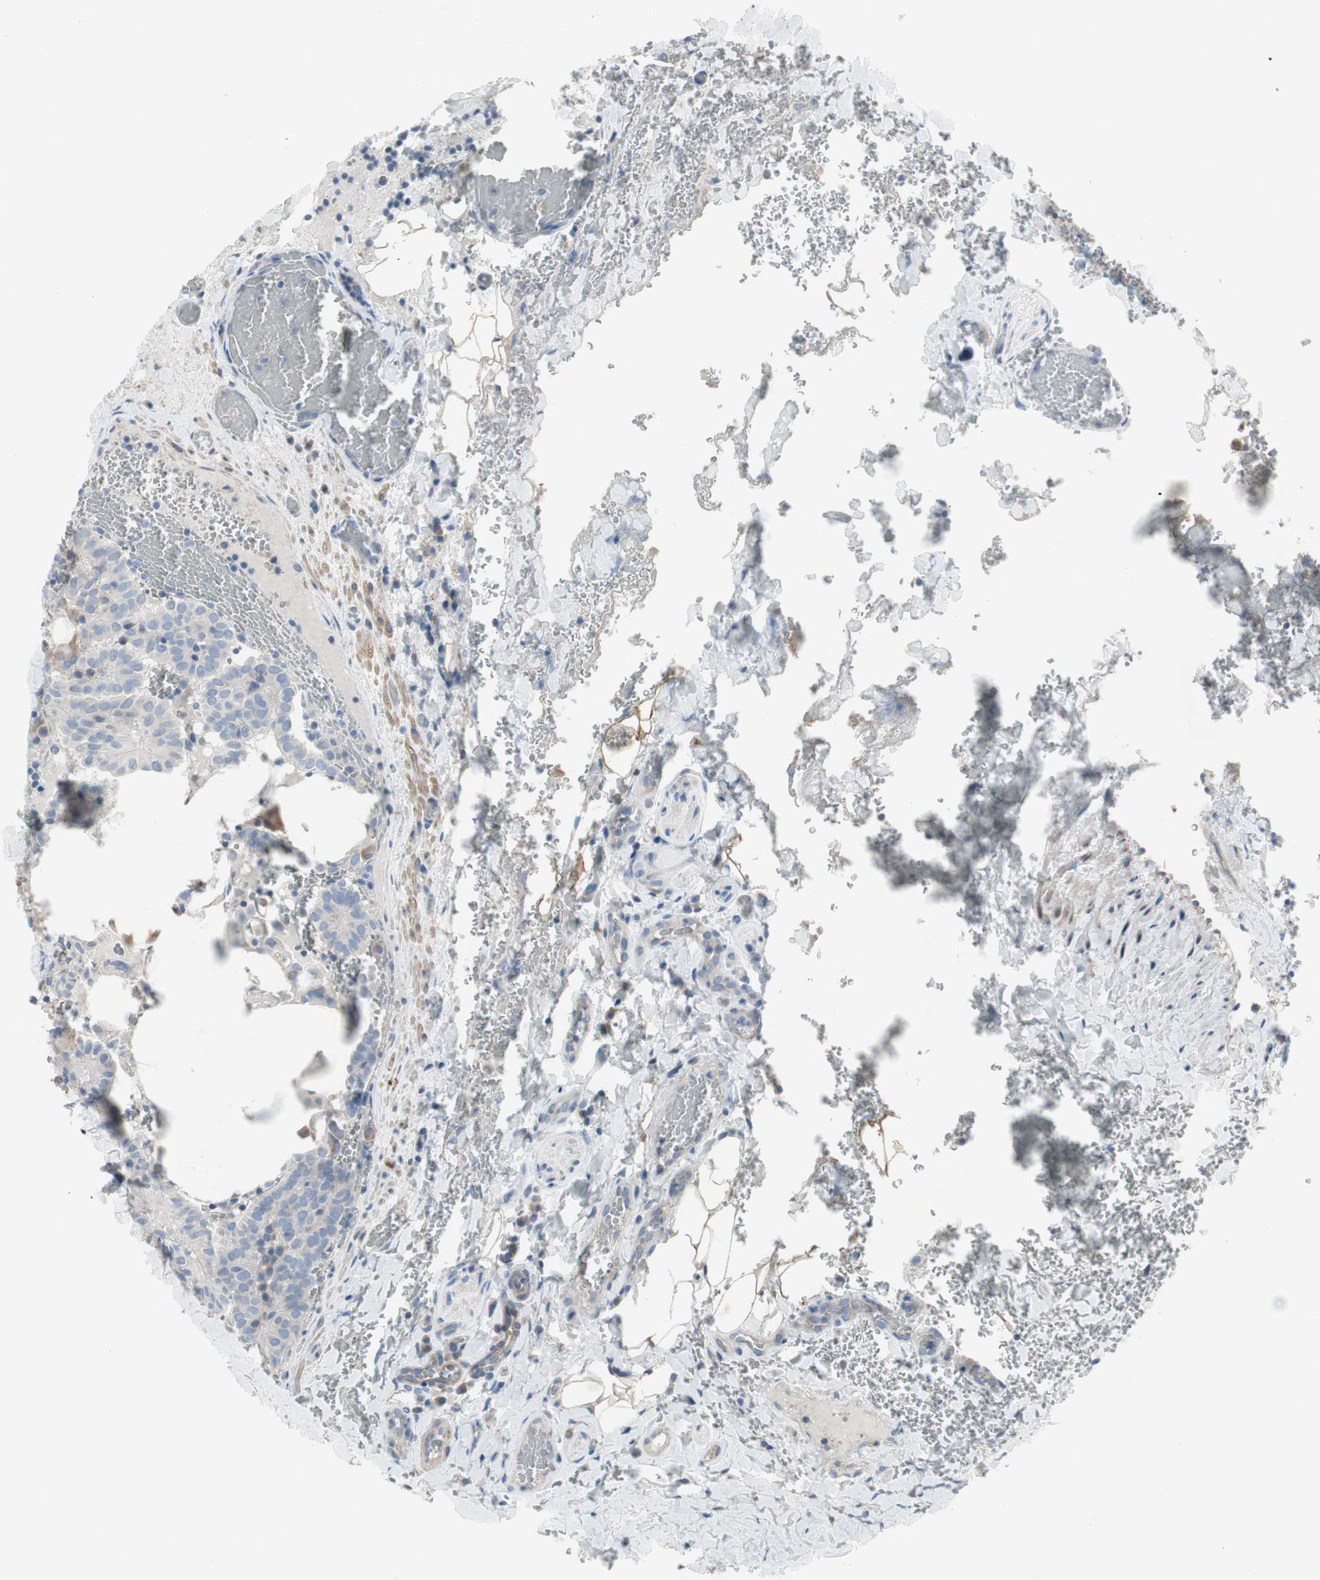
{"staining": {"intensity": "negative", "quantity": "none", "location": "none"}, "tissue": "thyroid cancer", "cell_type": "Tumor cells", "image_type": "cancer", "snomed": [{"axis": "morphology", "description": "Normal tissue, NOS"}, {"axis": "morphology", "description": "Papillary adenocarcinoma, NOS"}, {"axis": "topography", "description": "Thyroid gland"}], "caption": "A high-resolution histopathology image shows immunohistochemistry (IHC) staining of thyroid cancer (papillary adenocarcinoma), which reveals no significant staining in tumor cells. (DAB immunohistochemistry, high magnification).", "gene": "PIGR", "patient": {"sex": "female", "age": 30}}